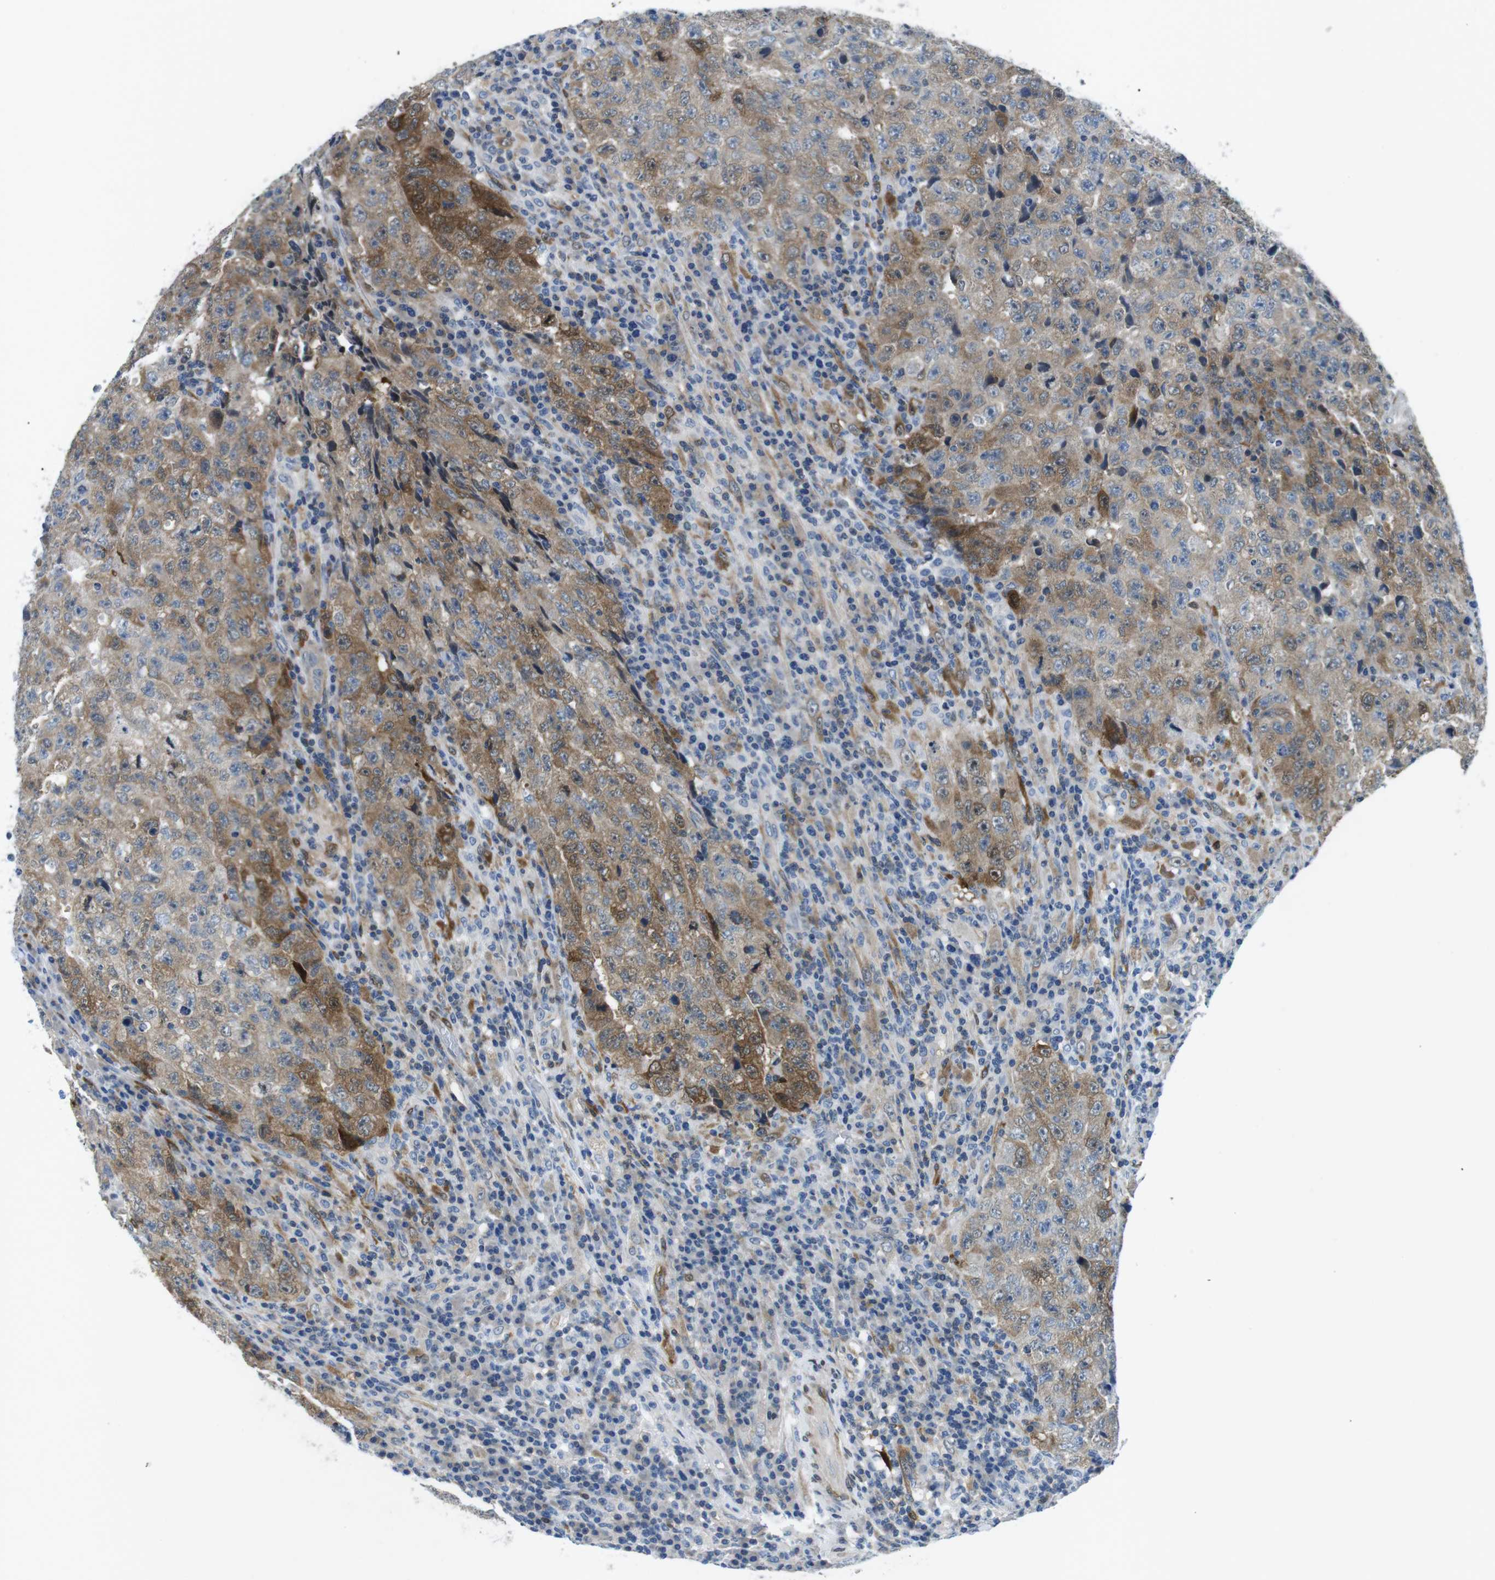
{"staining": {"intensity": "moderate", "quantity": ">75%", "location": "cytoplasmic/membranous"}, "tissue": "testis cancer", "cell_type": "Tumor cells", "image_type": "cancer", "snomed": [{"axis": "morphology", "description": "Necrosis, NOS"}, {"axis": "morphology", "description": "Carcinoma, Embryonal, NOS"}, {"axis": "topography", "description": "Testis"}], "caption": "This is an image of IHC staining of testis cancer (embryonal carcinoma), which shows moderate expression in the cytoplasmic/membranous of tumor cells.", "gene": "PHLDA1", "patient": {"sex": "male", "age": 19}}